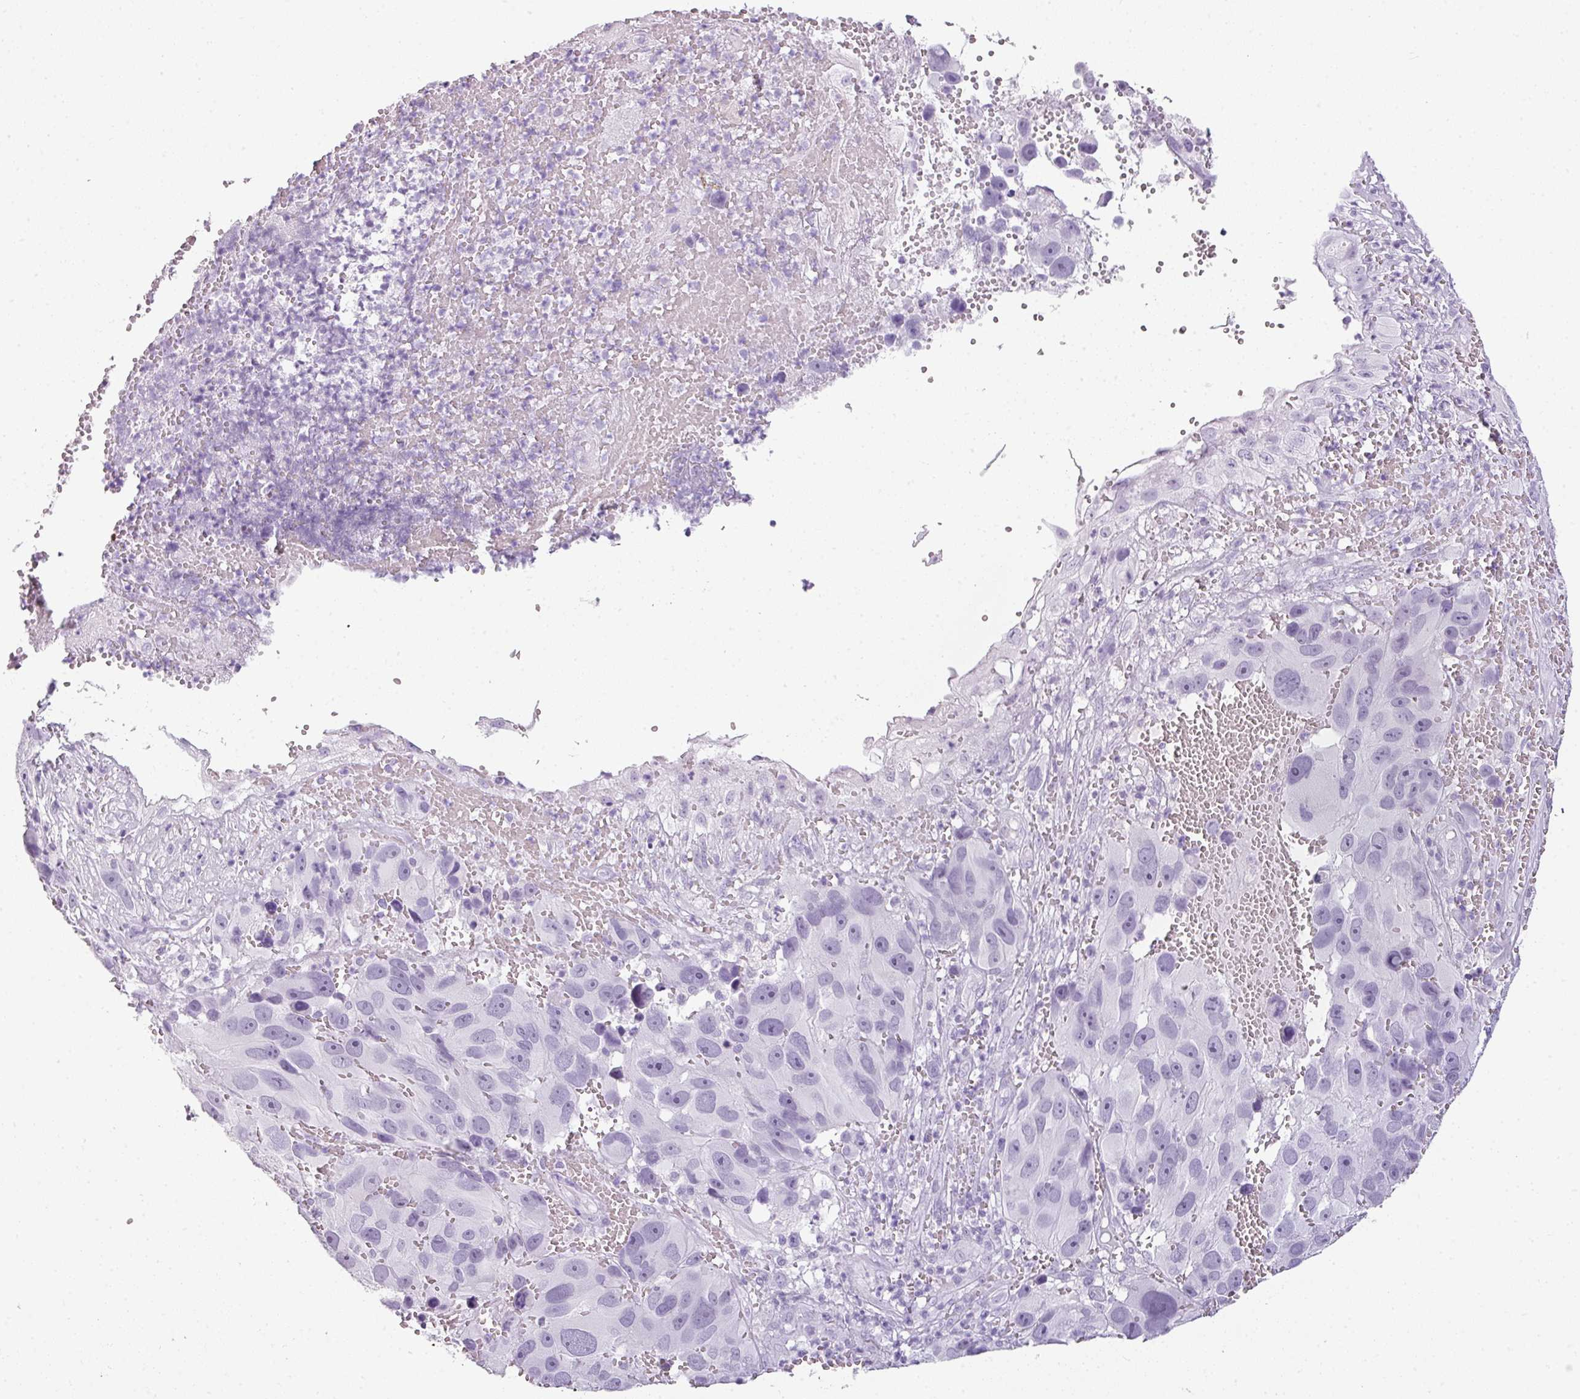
{"staining": {"intensity": "negative", "quantity": "none", "location": "none"}, "tissue": "melanoma", "cell_type": "Tumor cells", "image_type": "cancer", "snomed": [{"axis": "morphology", "description": "Malignant melanoma, NOS"}, {"axis": "topography", "description": "Skin"}], "caption": "Image shows no protein staining in tumor cells of melanoma tissue.", "gene": "SCT", "patient": {"sex": "male", "age": 84}}